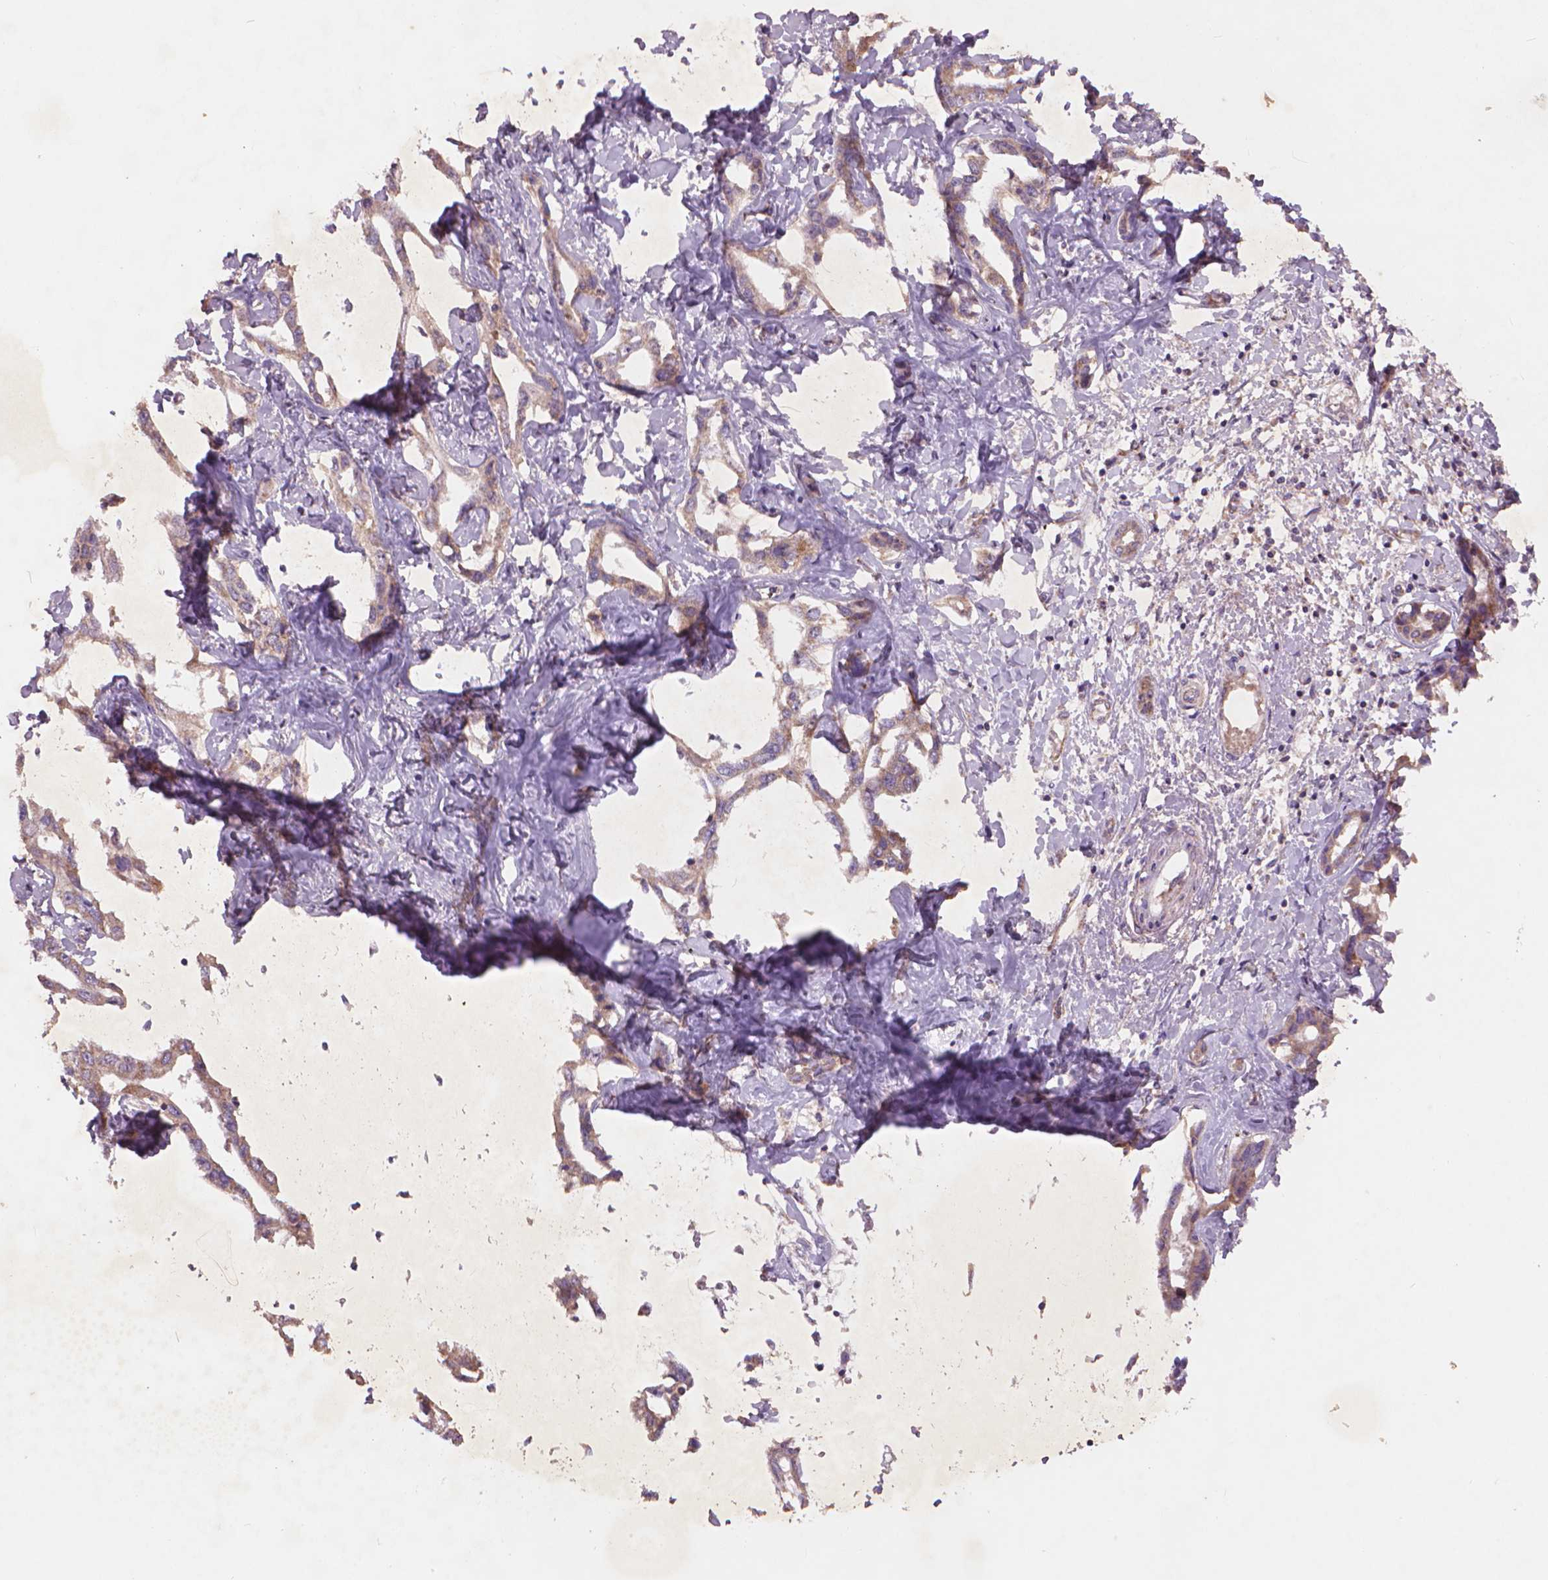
{"staining": {"intensity": "weak", "quantity": ">75%", "location": "cytoplasmic/membranous"}, "tissue": "liver cancer", "cell_type": "Tumor cells", "image_type": "cancer", "snomed": [{"axis": "morphology", "description": "Cholangiocarcinoma"}, {"axis": "topography", "description": "Liver"}], "caption": "An image of human liver cancer stained for a protein reveals weak cytoplasmic/membranous brown staining in tumor cells.", "gene": "NLRX1", "patient": {"sex": "male", "age": 59}}